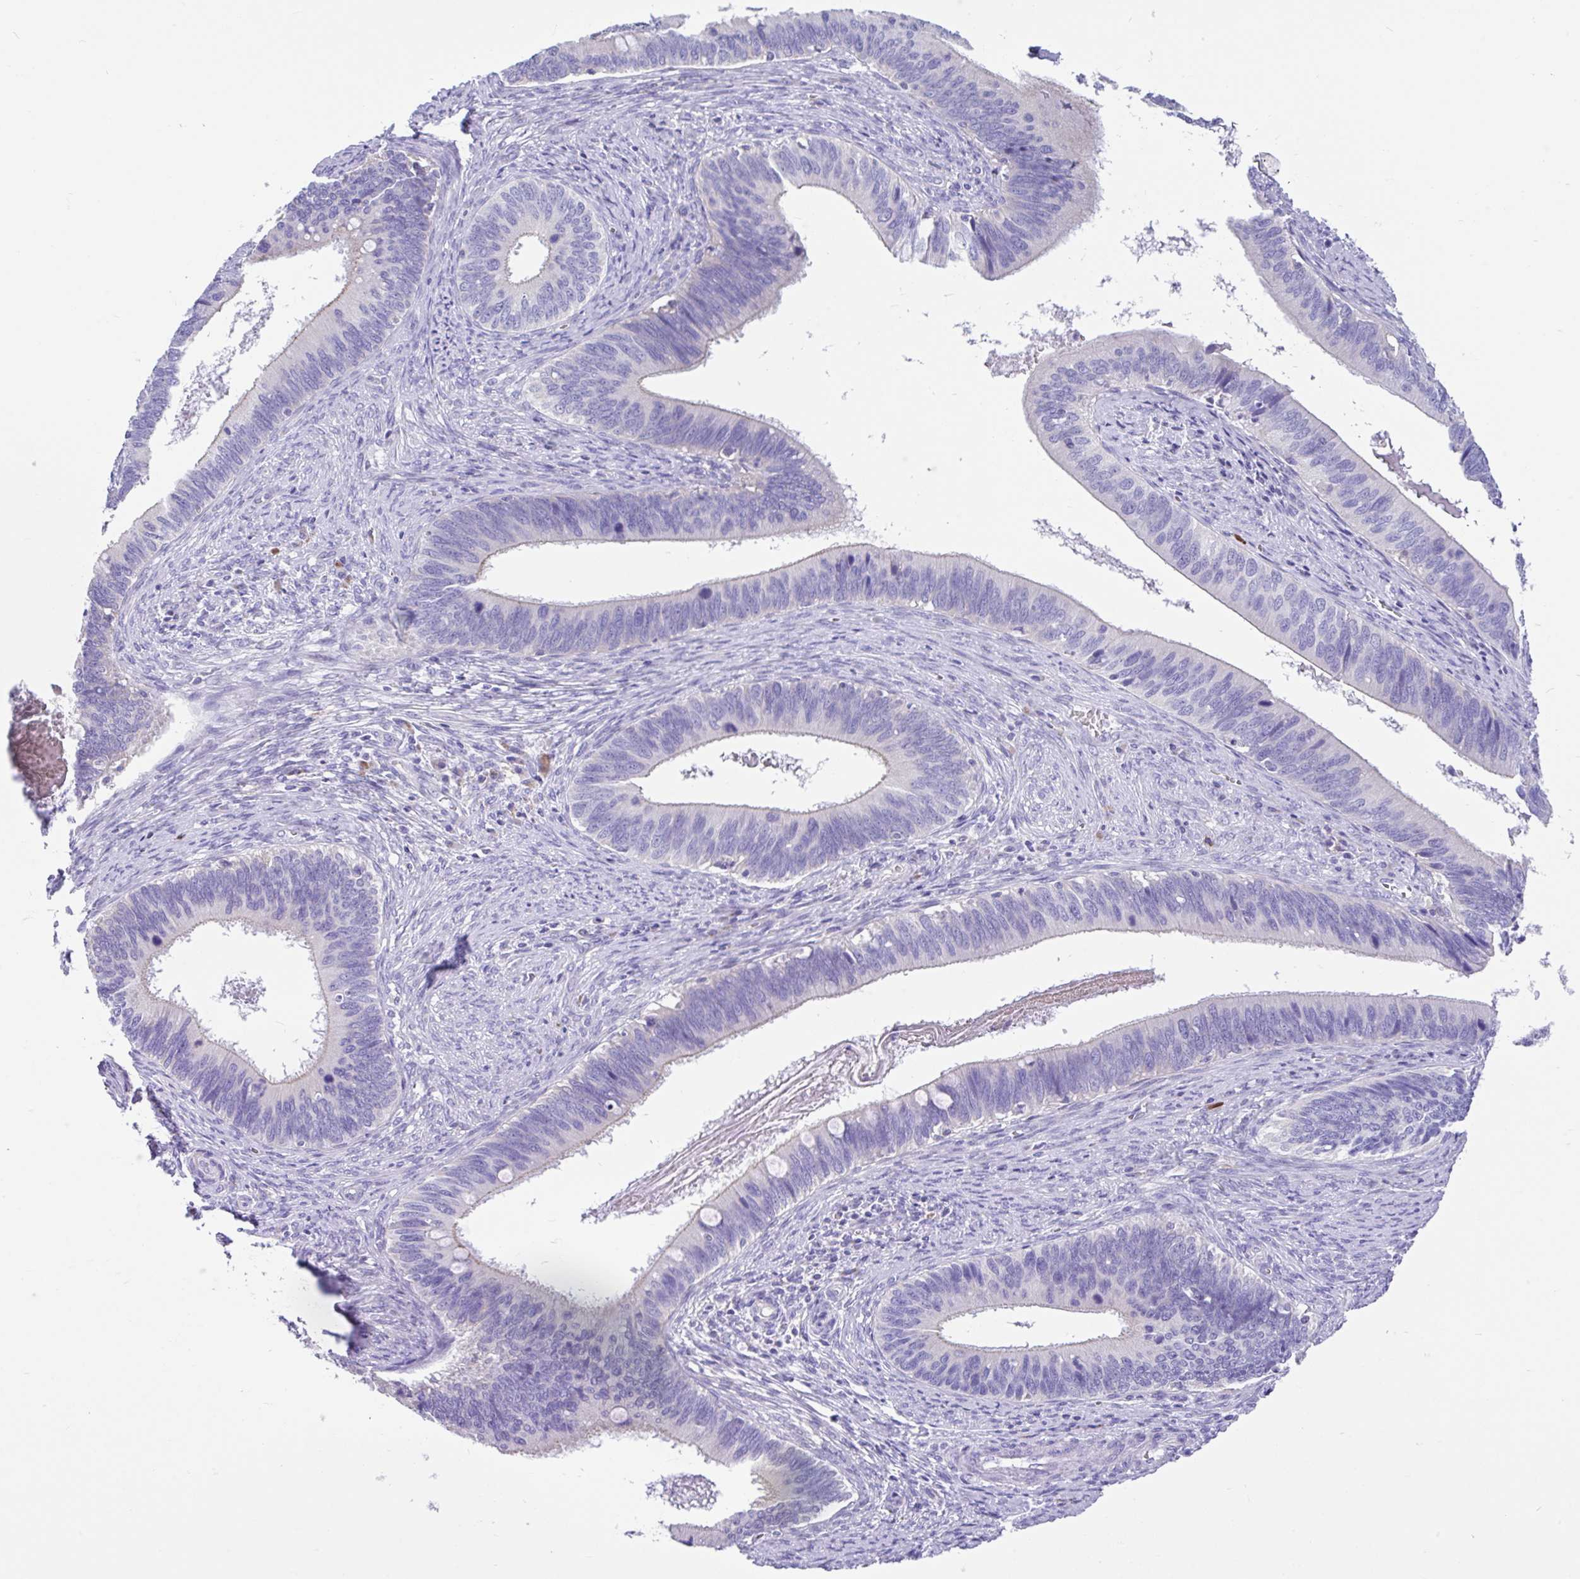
{"staining": {"intensity": "negative", "quantity": "none", "location": "none"}, "tissue": "cervical cancer", "cell_type": "Tumor cells", "image_type": "cancer", "snomed": [{"axis": "morphology", "description": "Adenocarcinoma, NOS"}, {"axis": "topography", "description": "Cervix"}], "caption": "Cervical cancer was stained to show a protein in brown. There is no significant staining in tumor cells. (DAB immunohistochemistry (IHC), high magnification).", "gene": "CCSAP", "patient": {"sex": "female", "age": 42}}